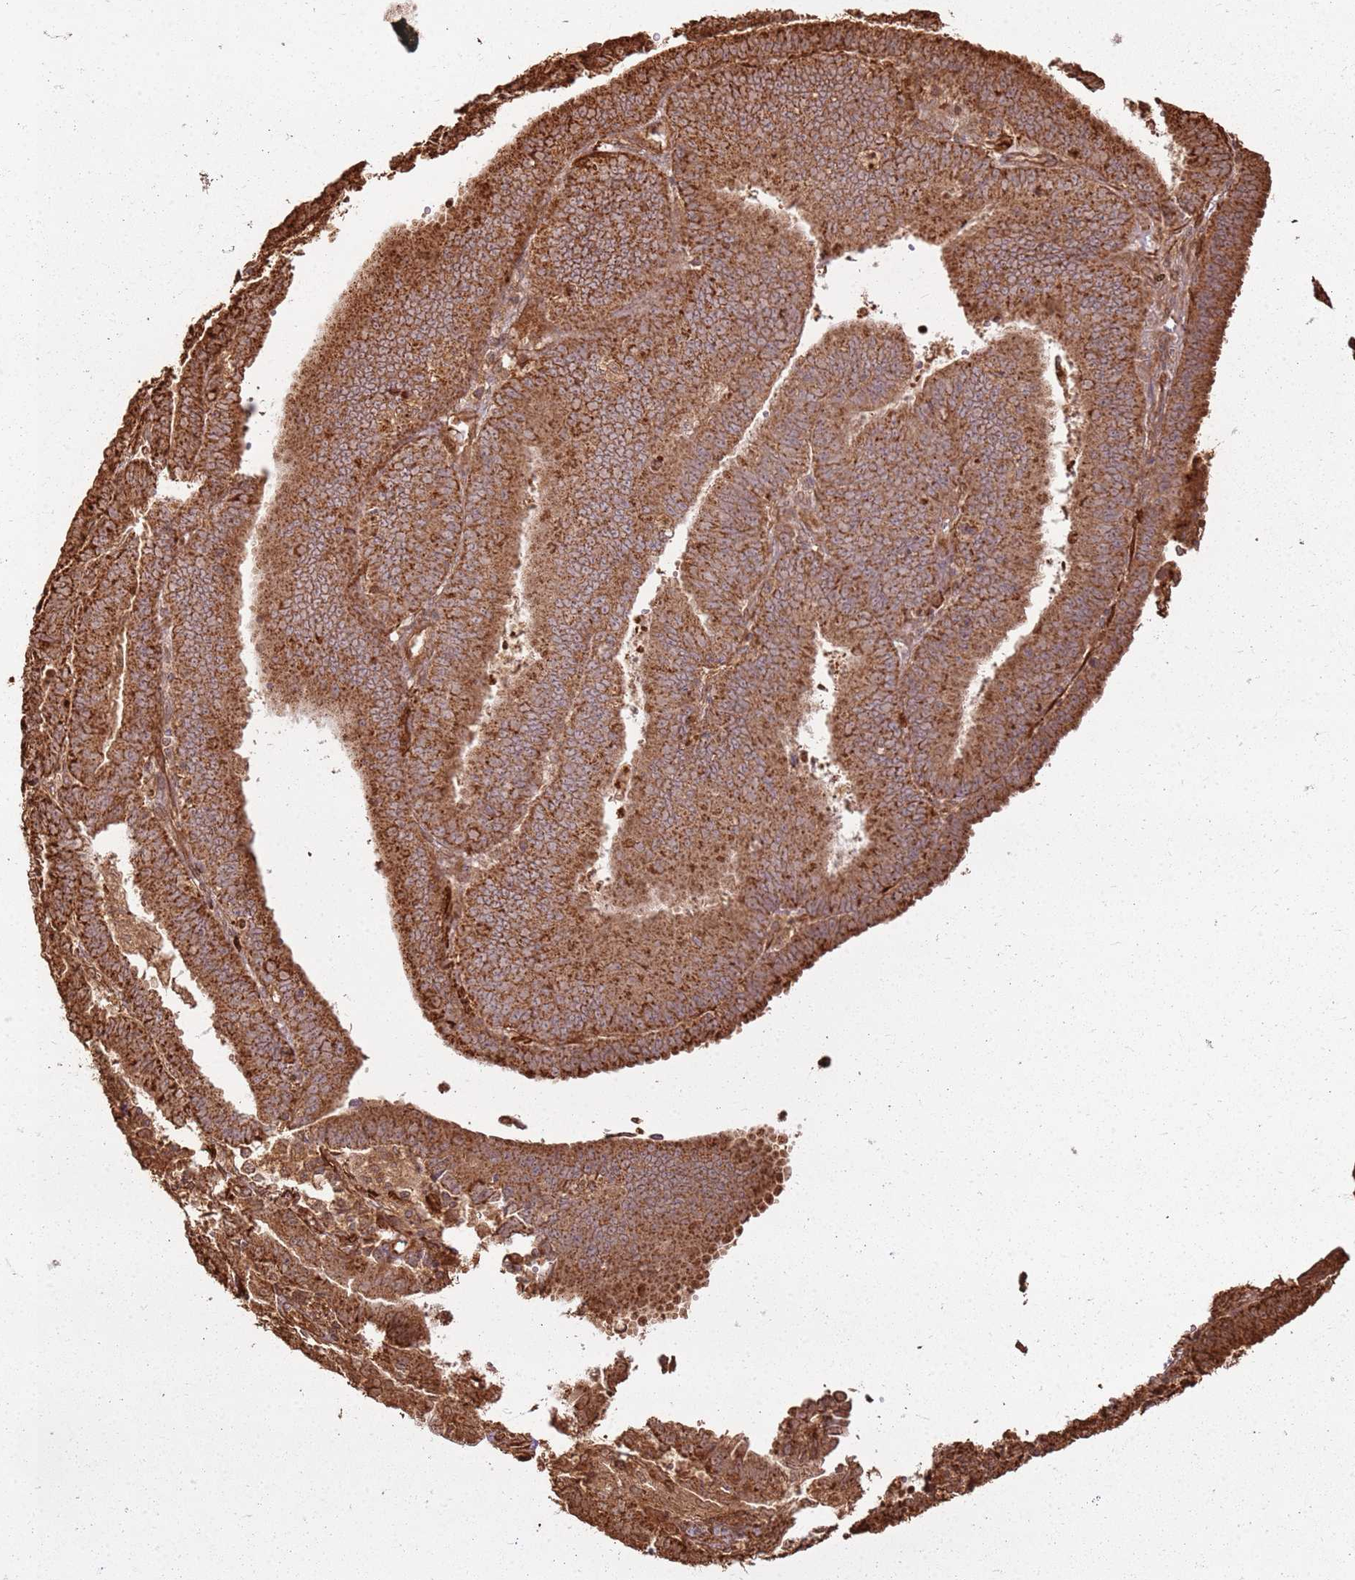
{"staining": {"intensity": "strong", "quantity": ">75%", "location": "cytoplasmic/membranous"}, "tissue": "endometrial cancer", "cell_type": "Tumor cells", "image_type": "cancer", "snomed": [{"axis": "morphology", "description": "Adenocarcinoma, NOS"}, {"axis": "topography", "description": "Endometrium"}], "caption": "IHC photomicrograph of endometrial adenocarcinoma stained for a protein (brown), which displays high levels of strong cytoplasmic/membranous expression in approximately >75% of tumor cells.", "gene": "DDX59", "patient": {"sex": "female", "age": 73}}